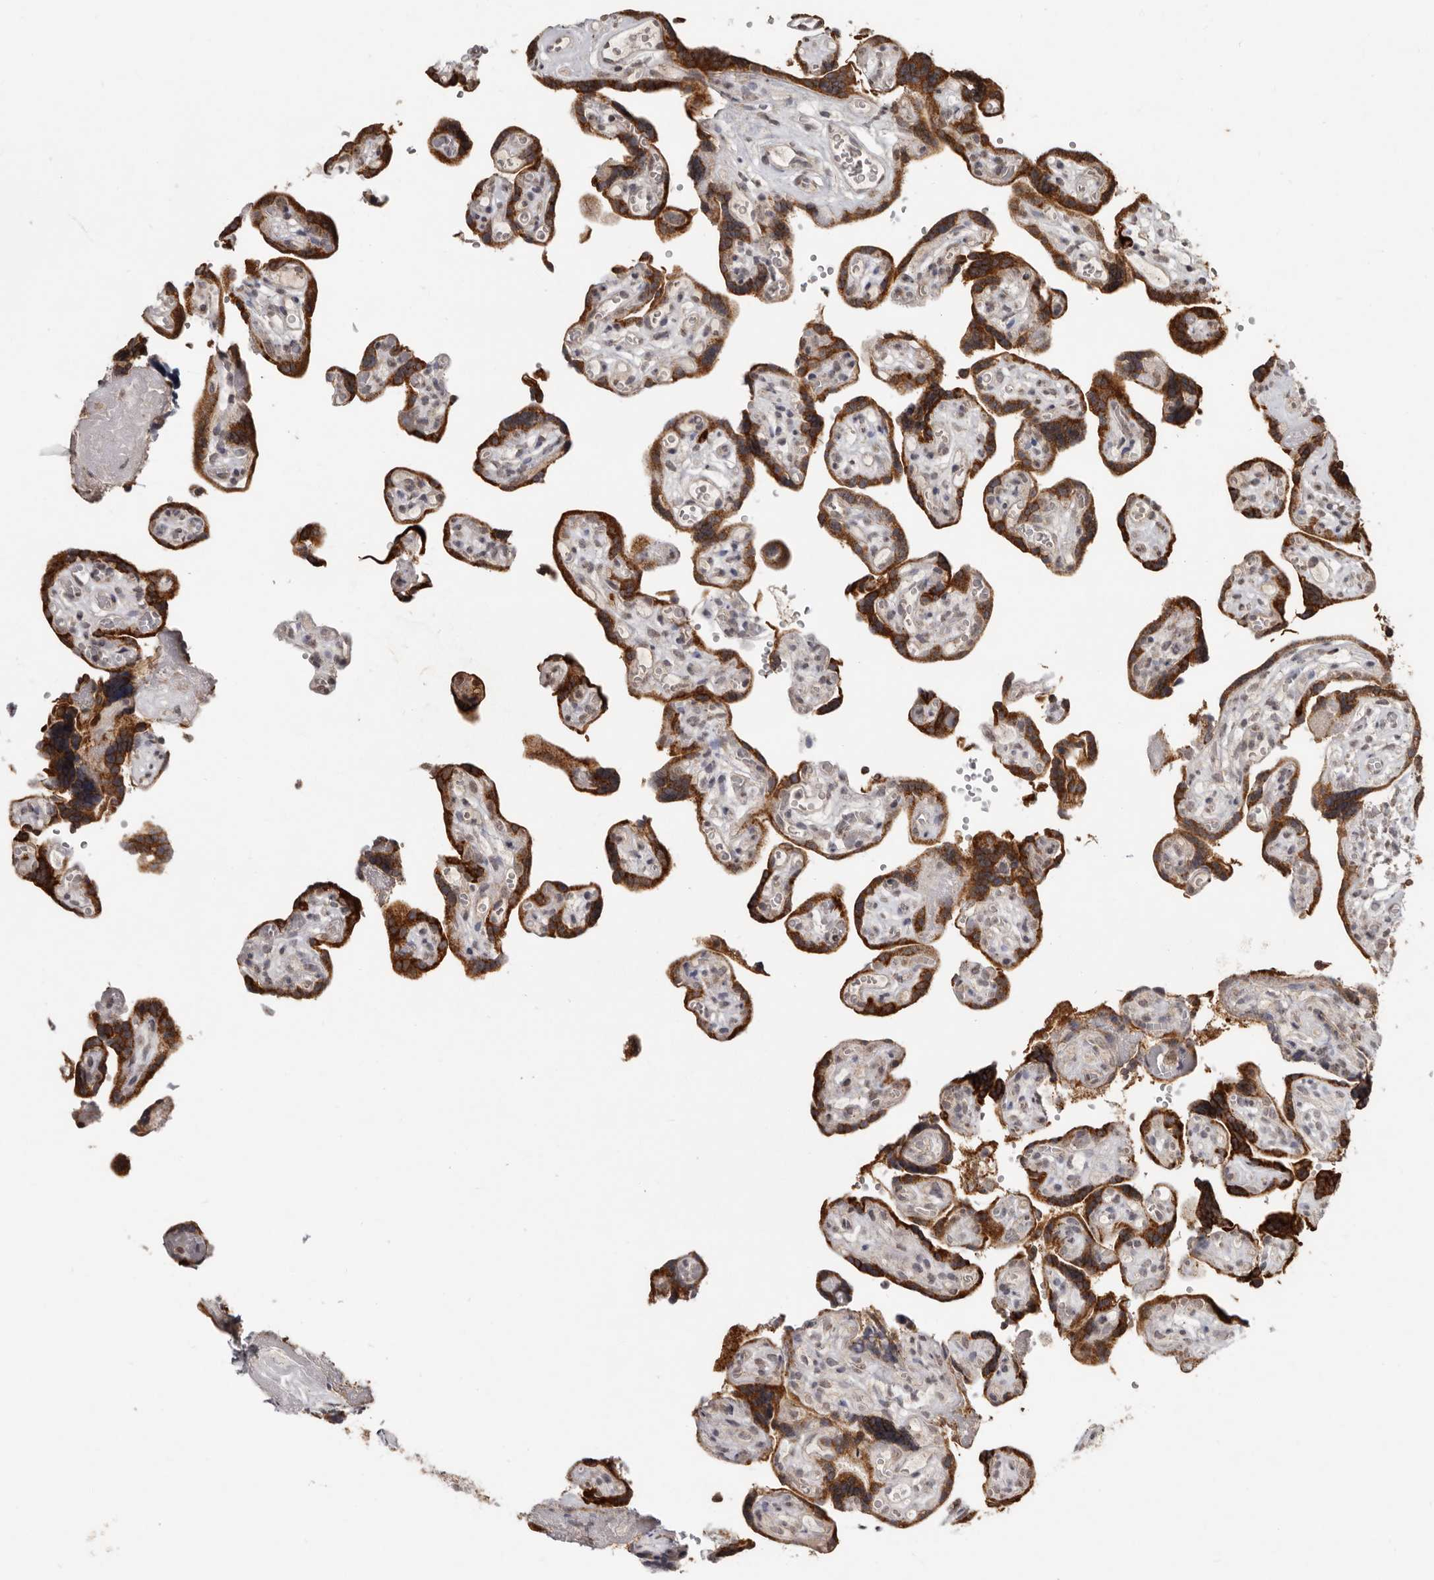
{"staining": {"intensity": "weak", "quantity": "<25%", "location": "nuclear"}, "tissue": "placenta", "cell_type": "Decidual cells", "image_type": "normal", "snomed": [{"axis": "morphology", "description": "Normal tissue, NOS"}, {"axis": "topography", "description": "Placenta"}], "caption": "Photomicrograph shows no protein staining in decidual cells of normal placenta. (DAB (3,3'-diaminobenzidine) immunohistochemistry, high magnification).", "gene": "LINGO2", "patient": {"sex": "female", "age": 30}}